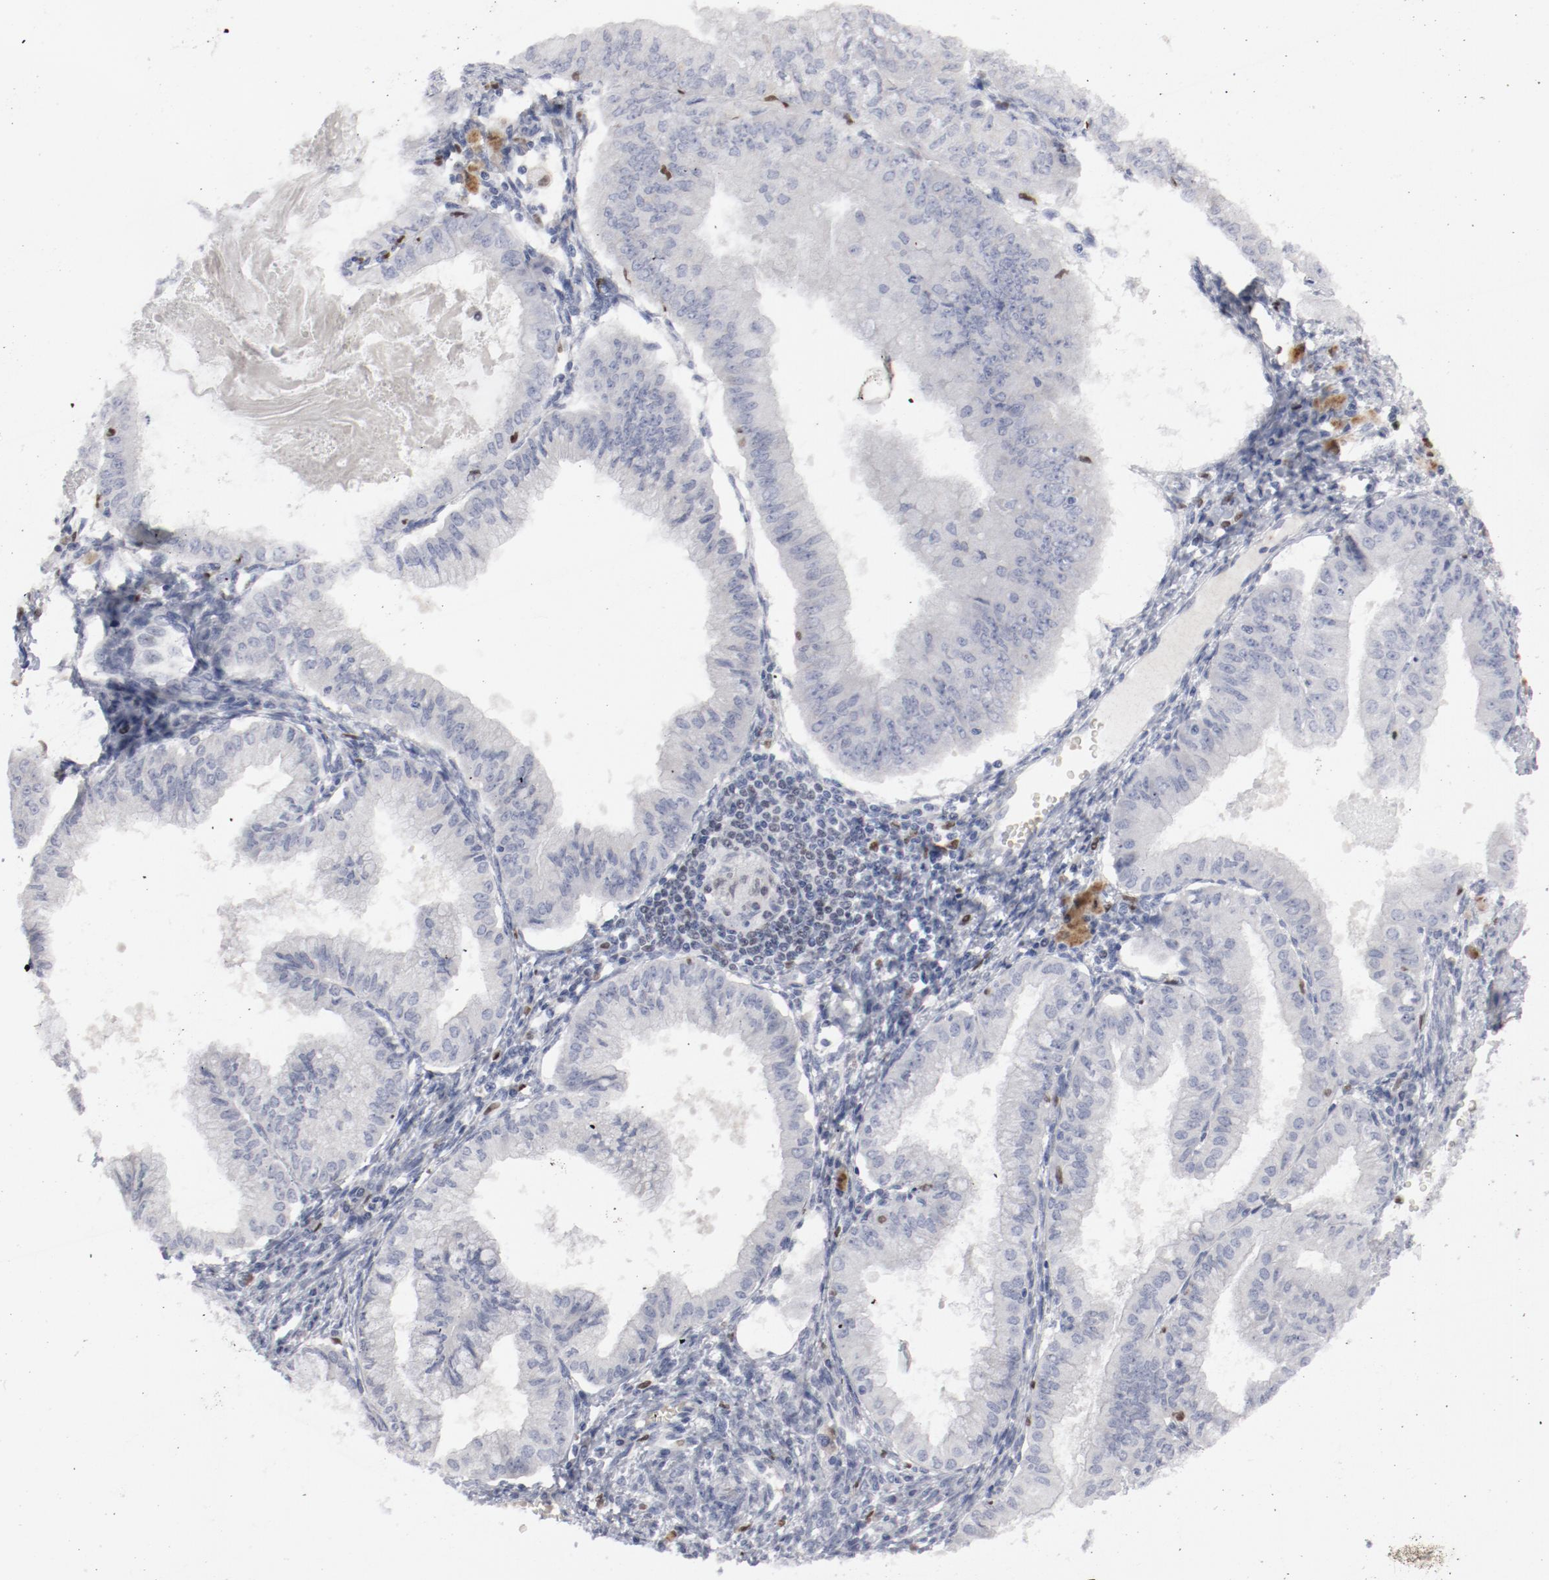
{"staining": {"intensity": "negative", "quantity": "none", "location": "none"}, "tissue": "endometrial cancer", "cell_type": "Tumor cells", "image_type": "cancer", "snomed": [{"axis": "morphology", "description": "Adenocarcinoma, NOS"}, {"axis": "topography", "description": "Endometrium"}], "caption": "Endometrial cancer was stained to show a protein in brown. There is no significant positivity in tumor cells.", "gene": "SPI1", "patient": {"sex": "female", "age": 76}}